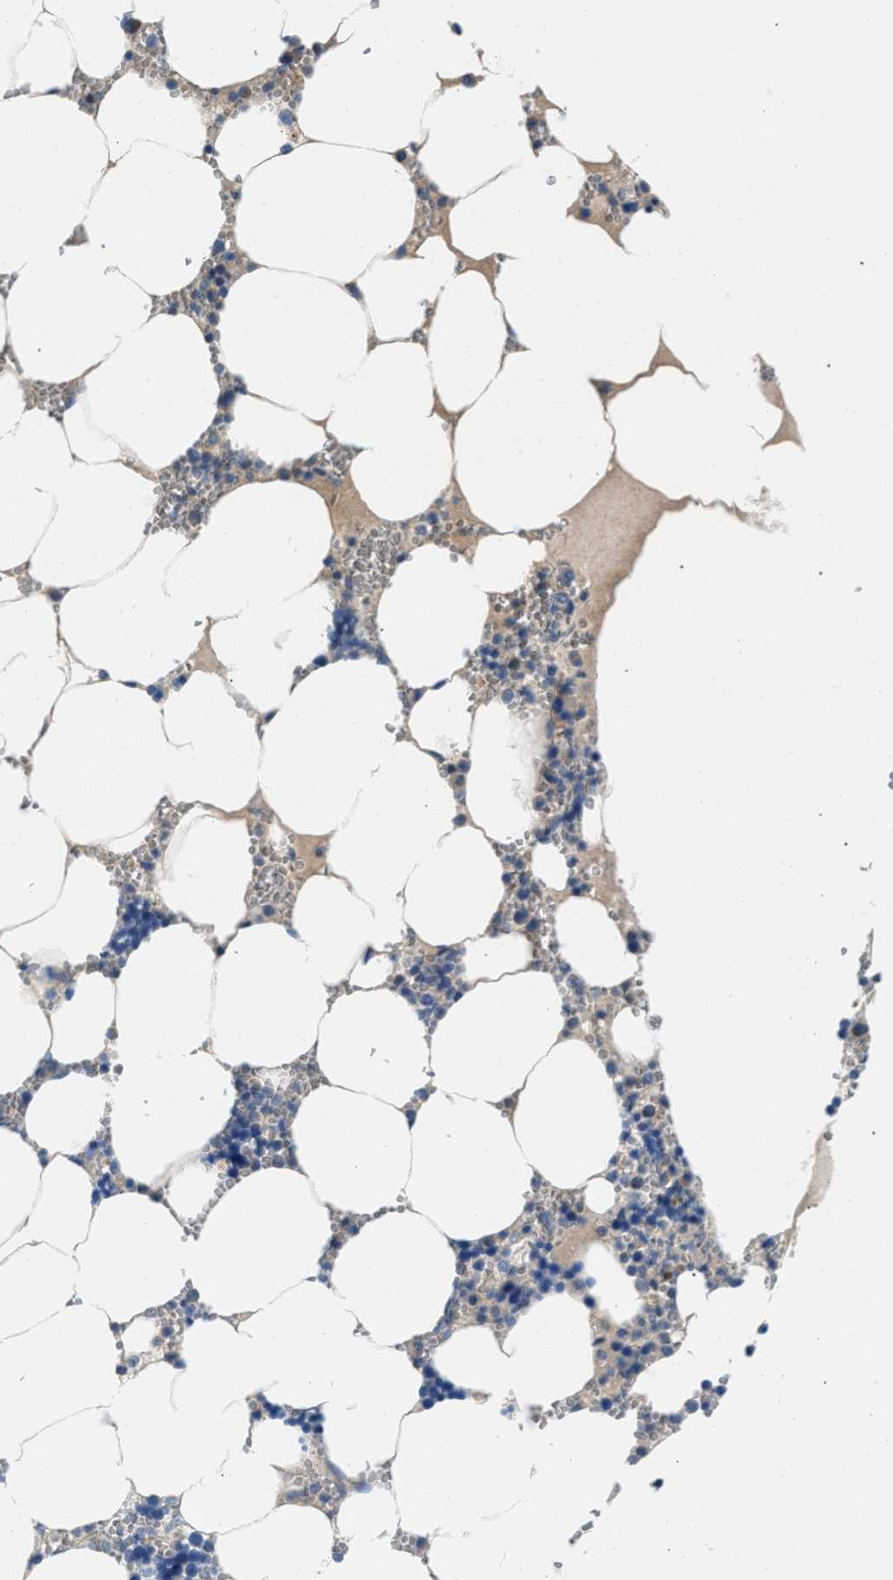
{"staining": {"intensity": "negative", "quantity": "none", "location": "none"}, "tissue": "bone marrow", "cell_type": "Hematopoietic cells", "image_type": "normal", "snomed": [{"axis": "morphology", "description": "Normal tissue, NOS"}, {"axis": "topography", "description": "Bone marrow"}], "caption": "An image of human bone marrow is negative for staining in hematopoietic cells.", "gene": "CDRT4", "patient": {"sex": "male", "age": 70}}